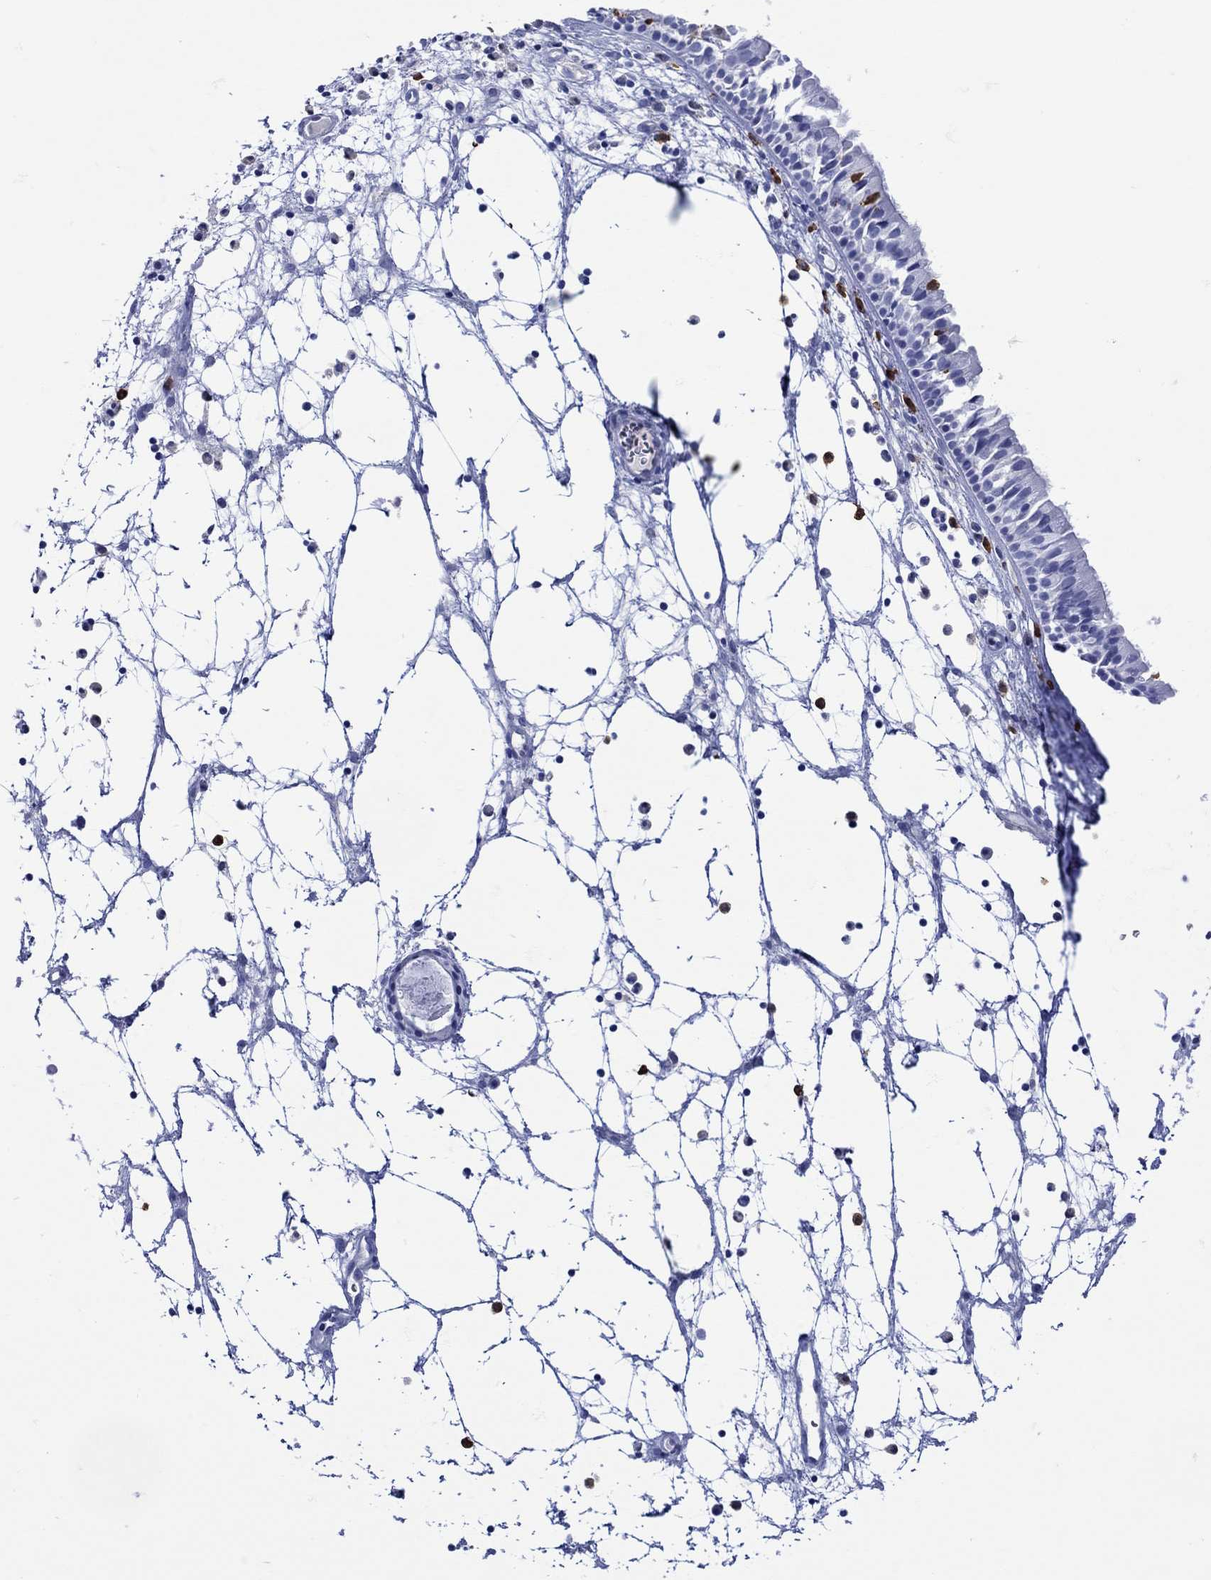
{"staining": {"intensity": "negative", "quantity": "none", "location": "none"}, "tissue": "nasopharynx", "cell_type": "Respiratory epithelial cells", "image_type": "normal", "snomed": [{"axis": "morphology", "description": "Normal tissue, NOS"}, {"axis": "topography", "description": "Nasopharynx"}], "caption": "Immunohistochemical staining of normal nasopharynx exhibits no significant staining in respiratory epithelial cells. Brightfield microscopy of IHC stained with DAB (3,3'-diaminobenzidine) (brown) and hematoxylin (blue), captured at high magnification.", "gene": "LINGO3", "patient": {"sex": "male", "age": 83}}